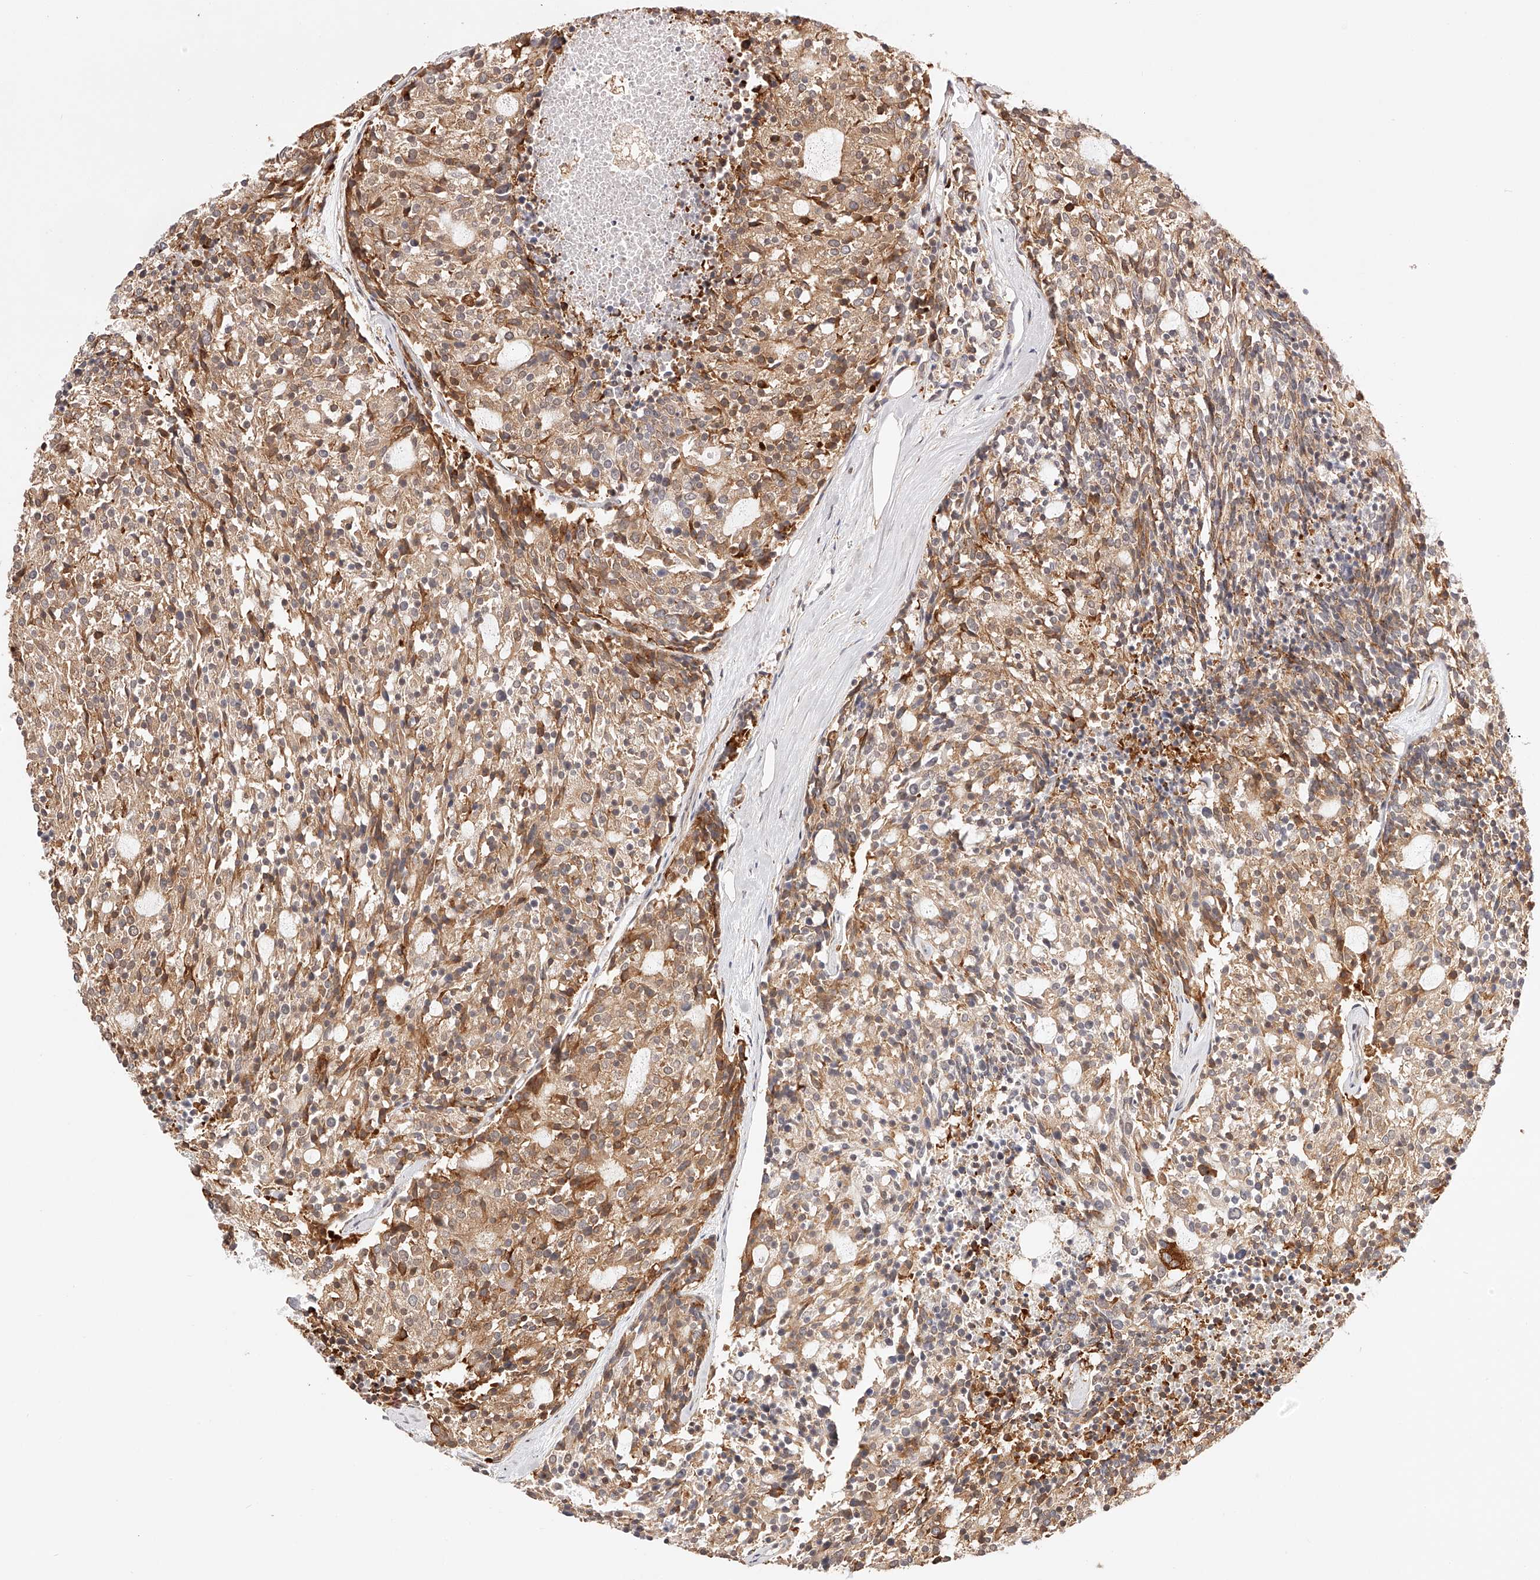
{"staining": {"intensity": "moderate", "quantity": ">75%", "location": "cytoplasmic/membranous"}, "tissue": "carcinoid", "cell_type": "Tumor cells", "image_type": "cancer", "snomed": [{"axis": "morphology", "description": "Carcinoid, malignant, NOS"}, {"axis": "topography", "description": "Pancreas"}], "caption": "Immunohistochemical staining of malignant carcinoid demonstrates medium levels of moderate cytoplasmic/membranous staining in approximately >75% of tumor cells.", "gene": "SYNC", "patient": {"sex": "female", "age": 54}}